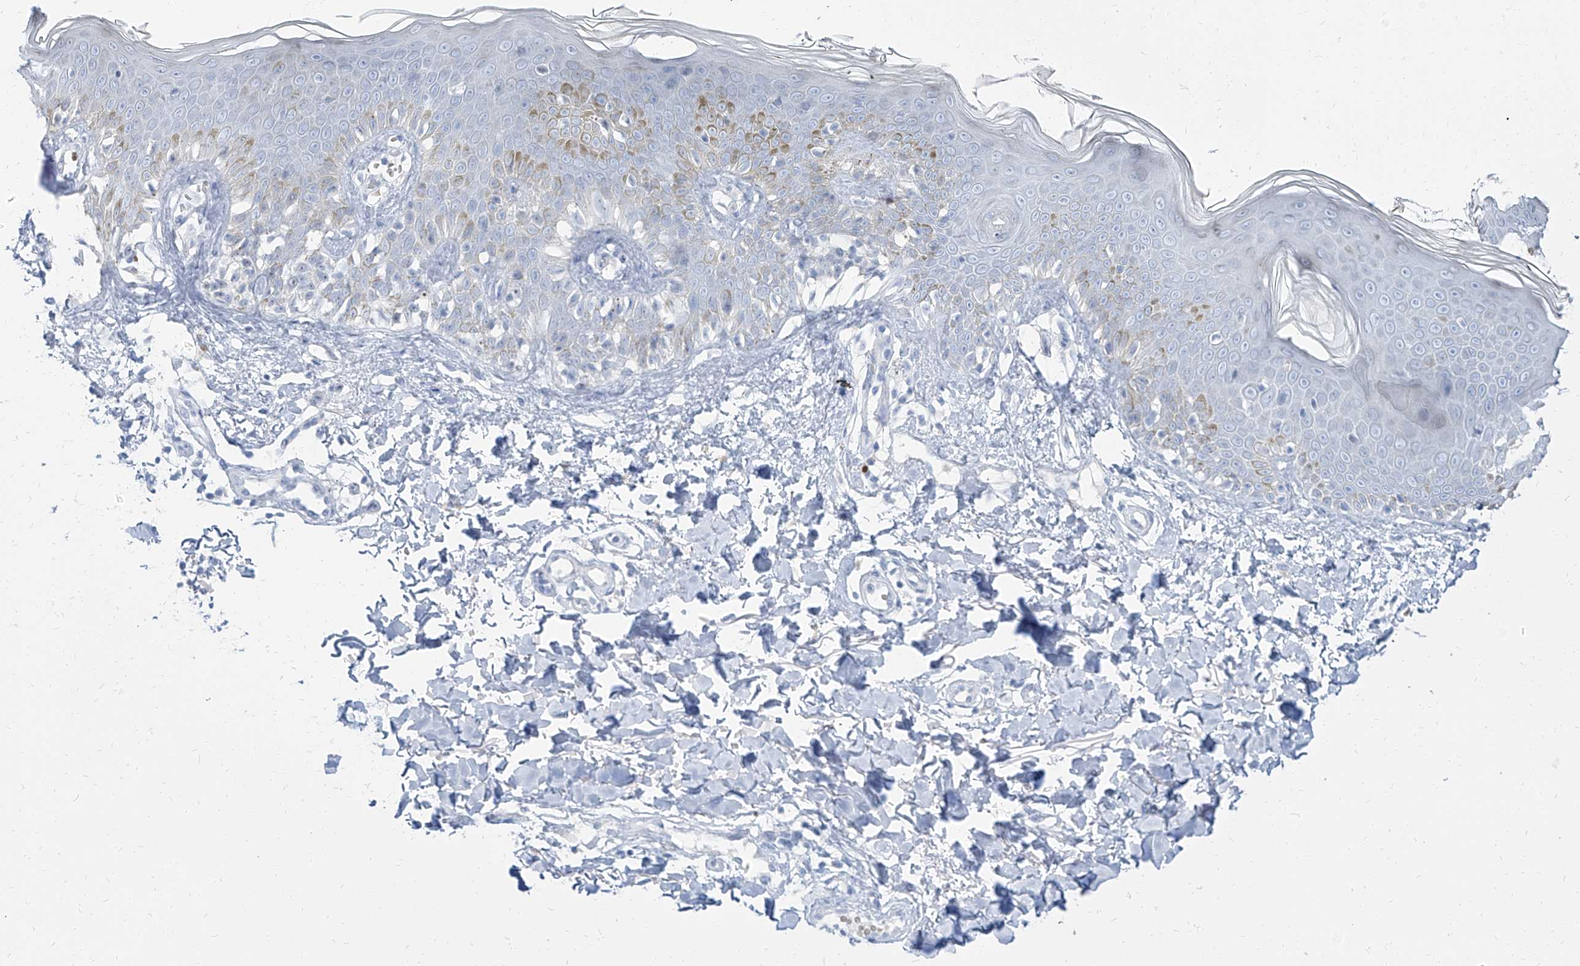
{"staining": {"intensity": "negative", "quantity": "none", "location": "none"}, "tissue": "skin", "cell_type": "Fibroblasts", "image_type": "normal", "snomed": [{"axis": "morphology", "description": "Normal tissue, NOS"}, {"axis": "topography", "description": "Skin"}], "caption": "IHC histopathology image of benign human skin stained for a protein (brown), which shows no expression in fibroblasts.", "gene": "TXLNB", "patient": {"sex": "male", "age": 37}}